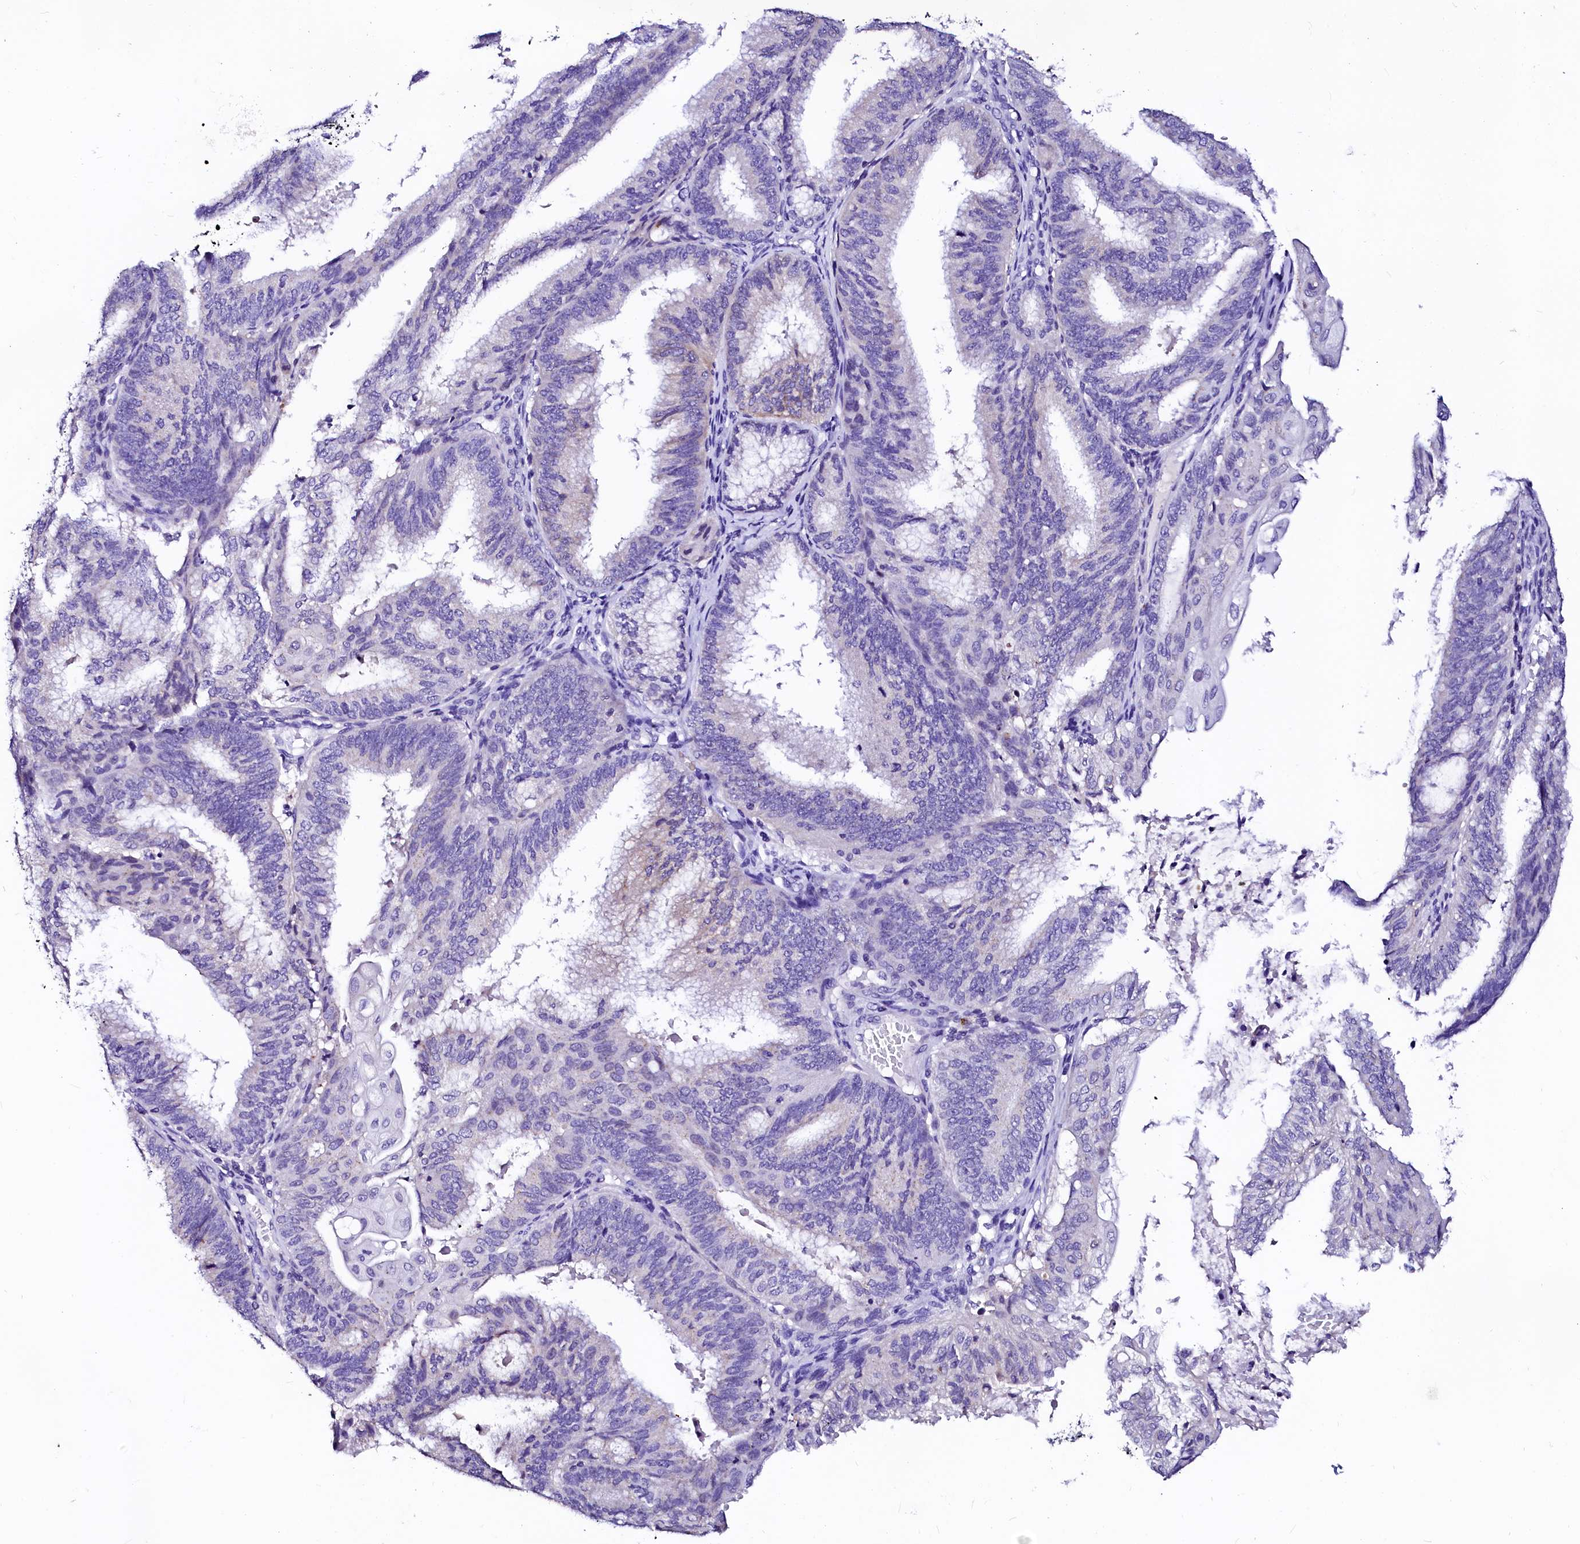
{"staining": {"intensity": "negative", "quantity": "none", "location": "none"}, "tissue": "endometrial cancer", "cell_type": "Tumor cells", "image_type": "cancer", "snomed": [{"axis": "morphology", "description": "Adenocarcinoma, NOS"}, {"axis": "topography", "description": "Endometrium"}], "caption": "Protein analysis of endometrial cancer demonstrates no significant expression in tumor cells.", "gene": "NALF1", "patient": {"sex": "female", "age": 49}}